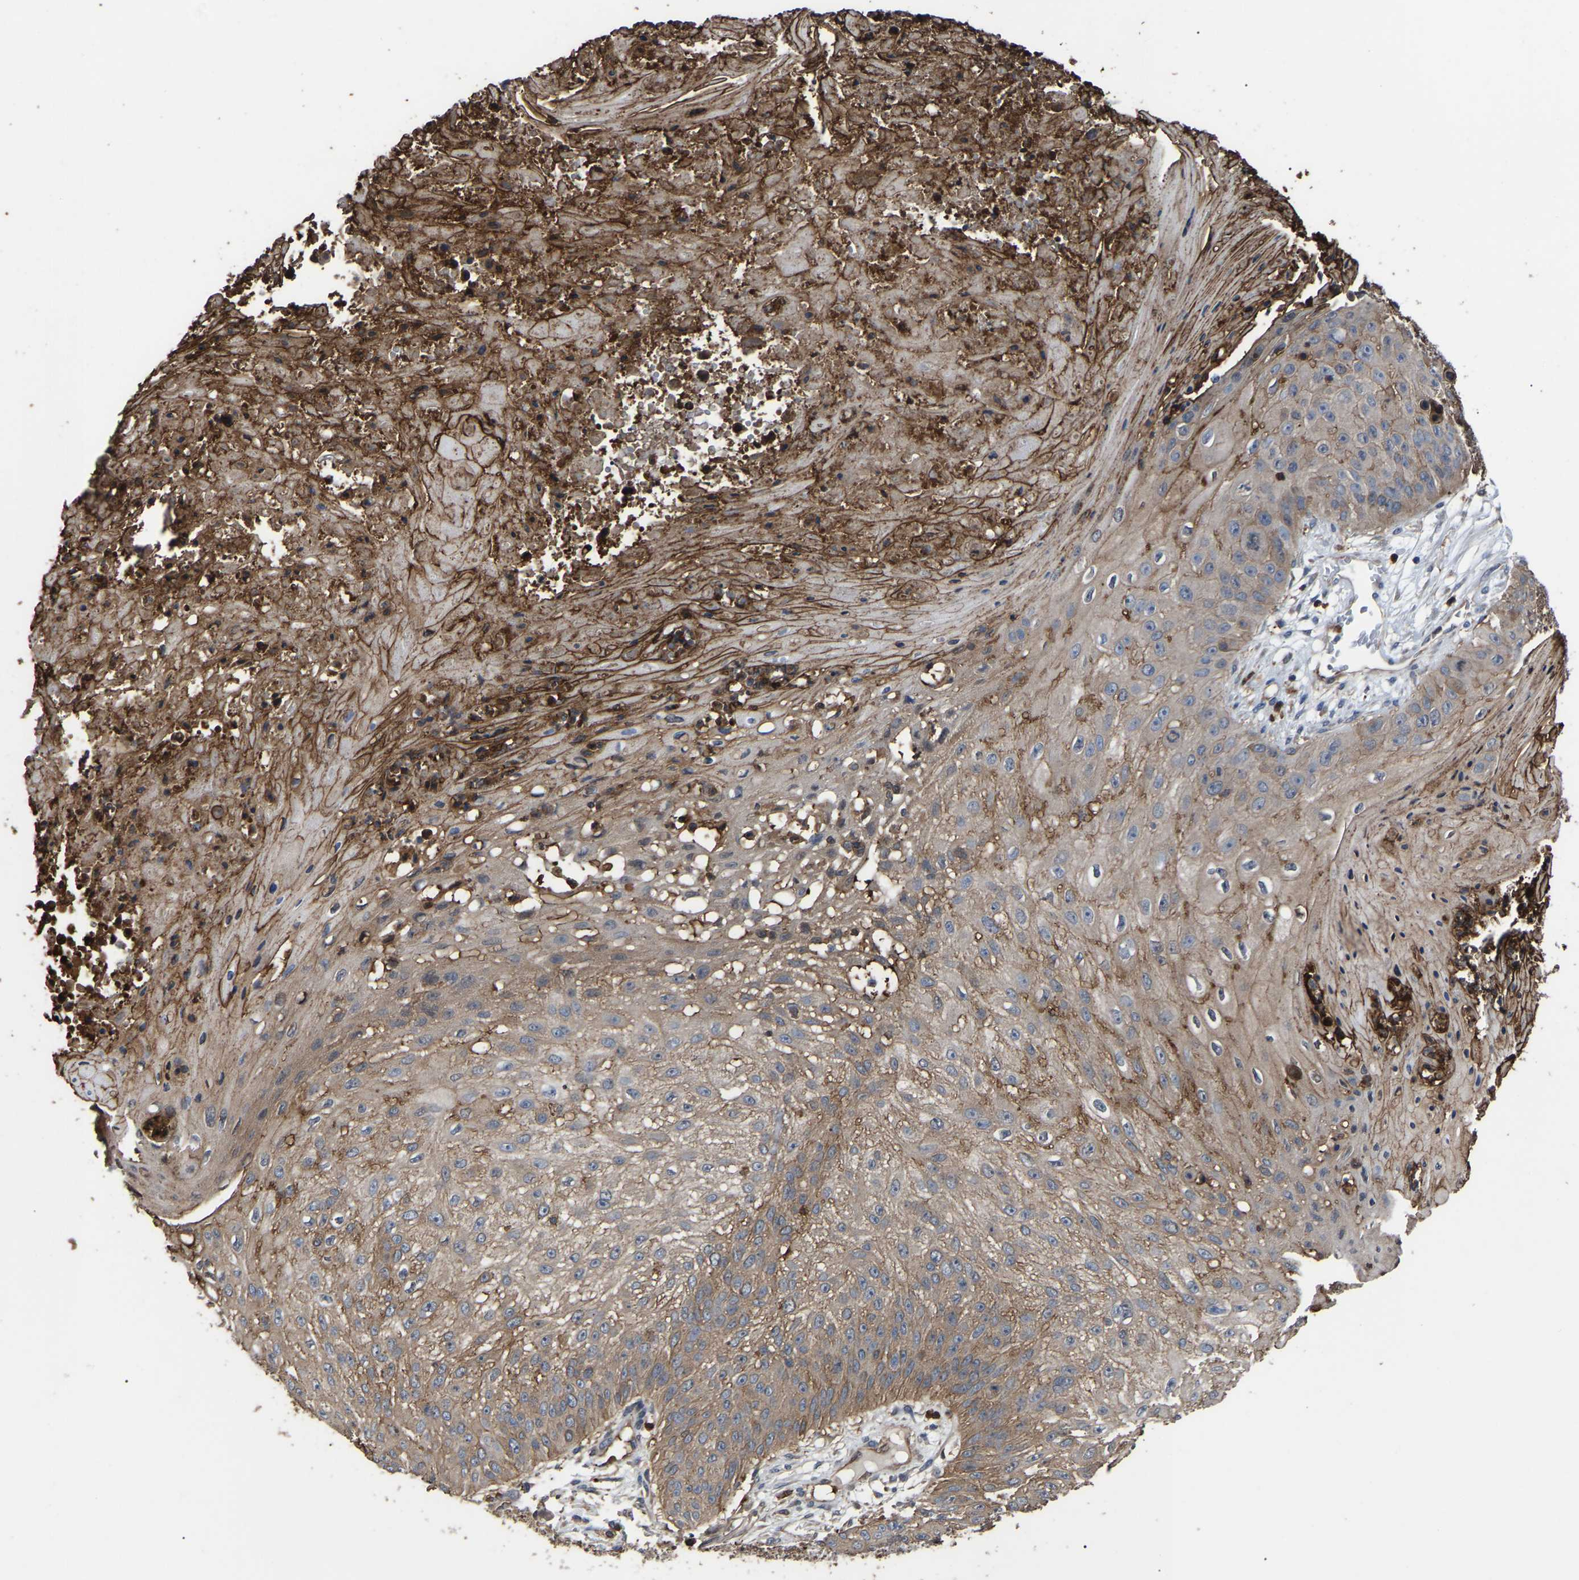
{"staining": {"intensity": "weak", "quantity": ">75%", "location": "cytoplasmic/membranous"}, "tissue": "skin cancer", "cell_type": "Tumor cells", "image_type": "cancer", "snomed": [{"axis": "morphology", "description": "Squamous cell carcinoma, NOS"}, {"axis": "topography", "description": "Skin"}], "caption": "Protein expression analysis of skin cancer displays weak cytoplasmic/membranous positivity in about >75% of tumor cells.", "gene": "CIT", "patient": {"sex": "female", "age": 80}}